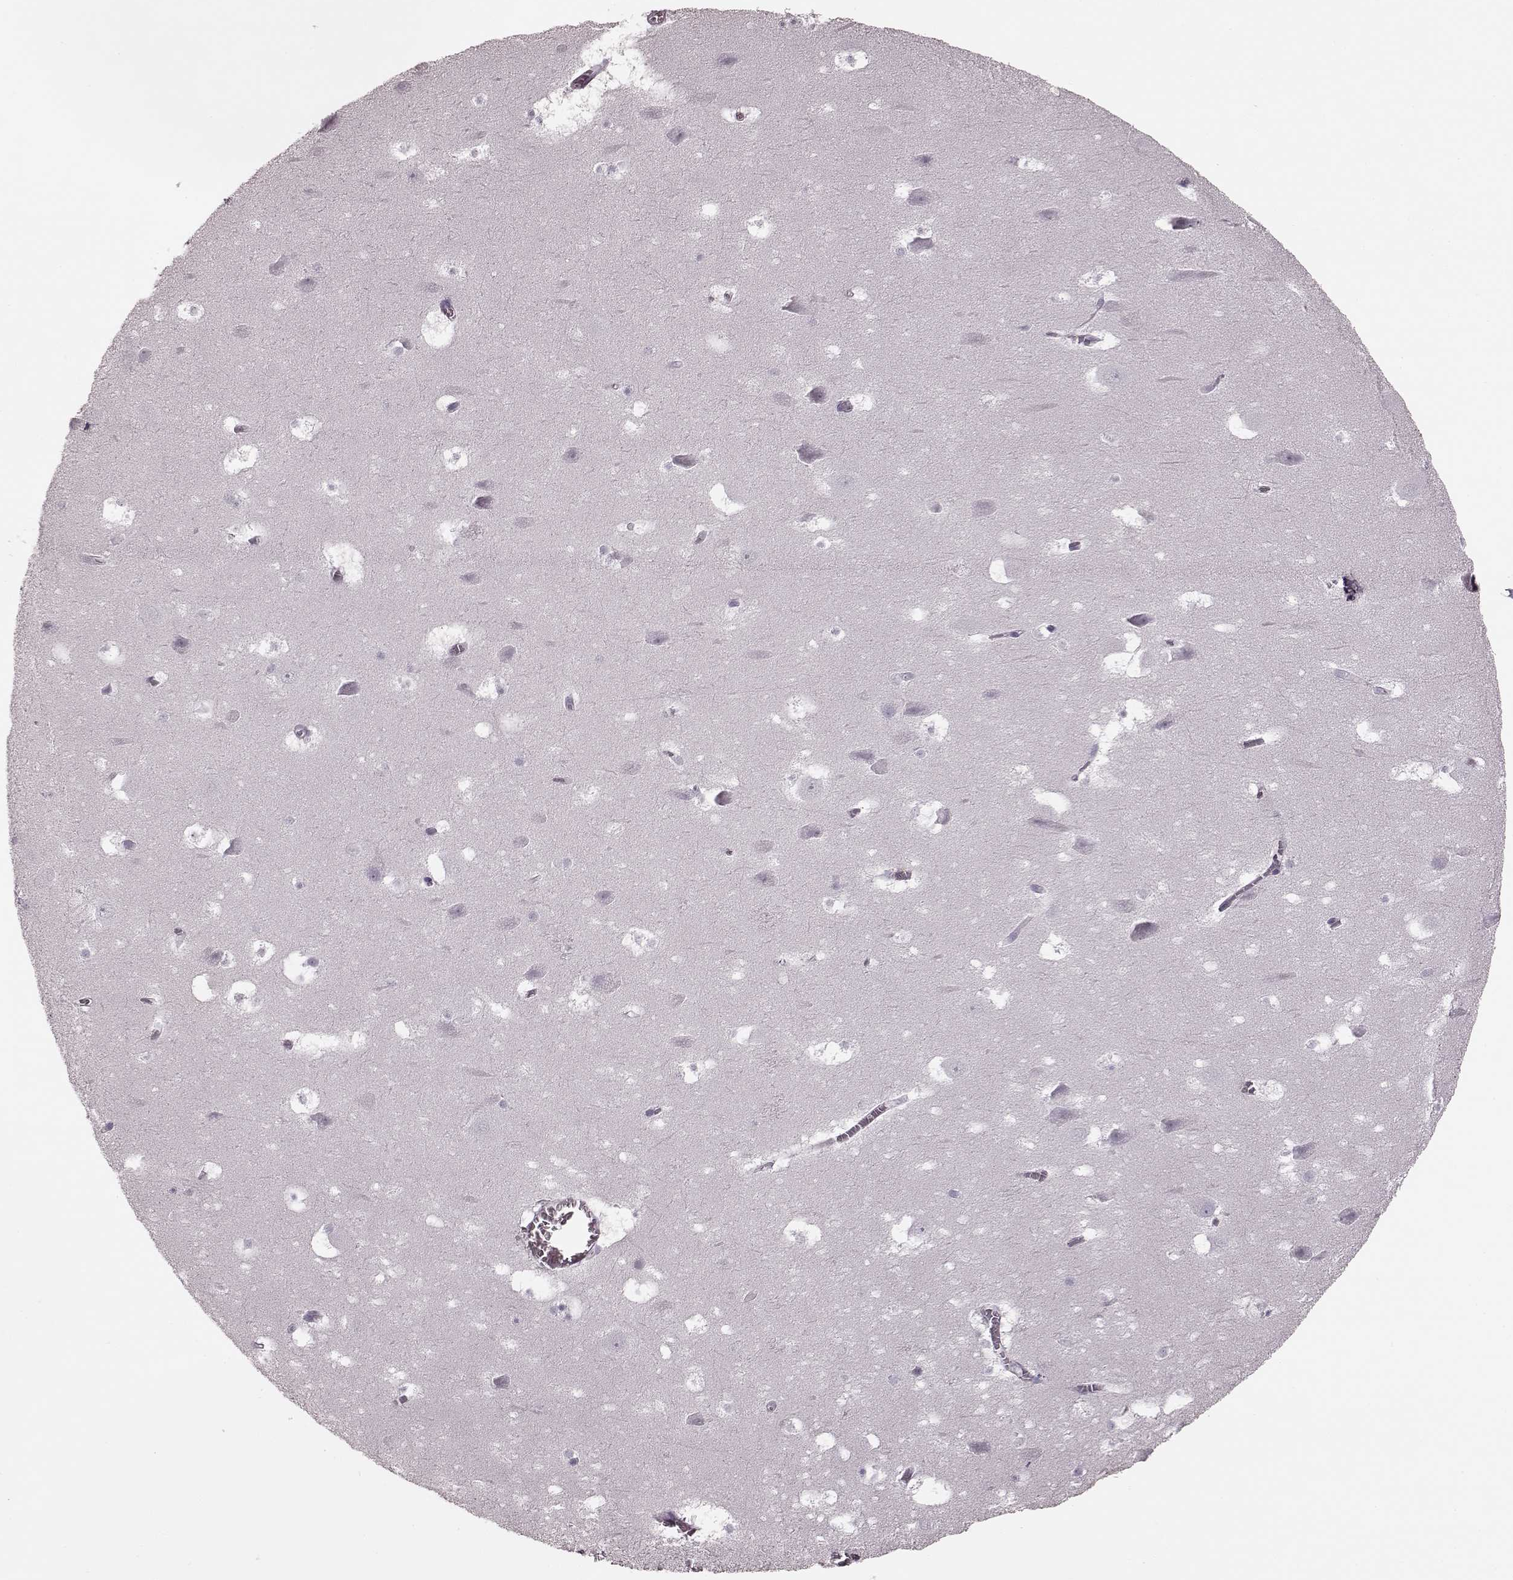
{"staining": {"intensity": "negative", "quantity": "none", "location": "none"}, "tissue": "hippocampus", "cell_type": "Glial cells", "image_type": "normal", "snomed": [{"axis": "morphology", "description": "Normal tissue, NOS"}, {"axis": "topography", "description": "Hippocampus"}], "caption": "High power microscopy micrograph of an IHC micrograph of benign hippocampus, revealing no significant expression in glial cells. (Stains: DAB (3,3'-diaminobenzidine) IHC with hematoxylin counter stain, Microscopy: brightfield microscopy at high magnification).", "gene": "TRPM1", "patient": {"sex": "male", "age": 45}}